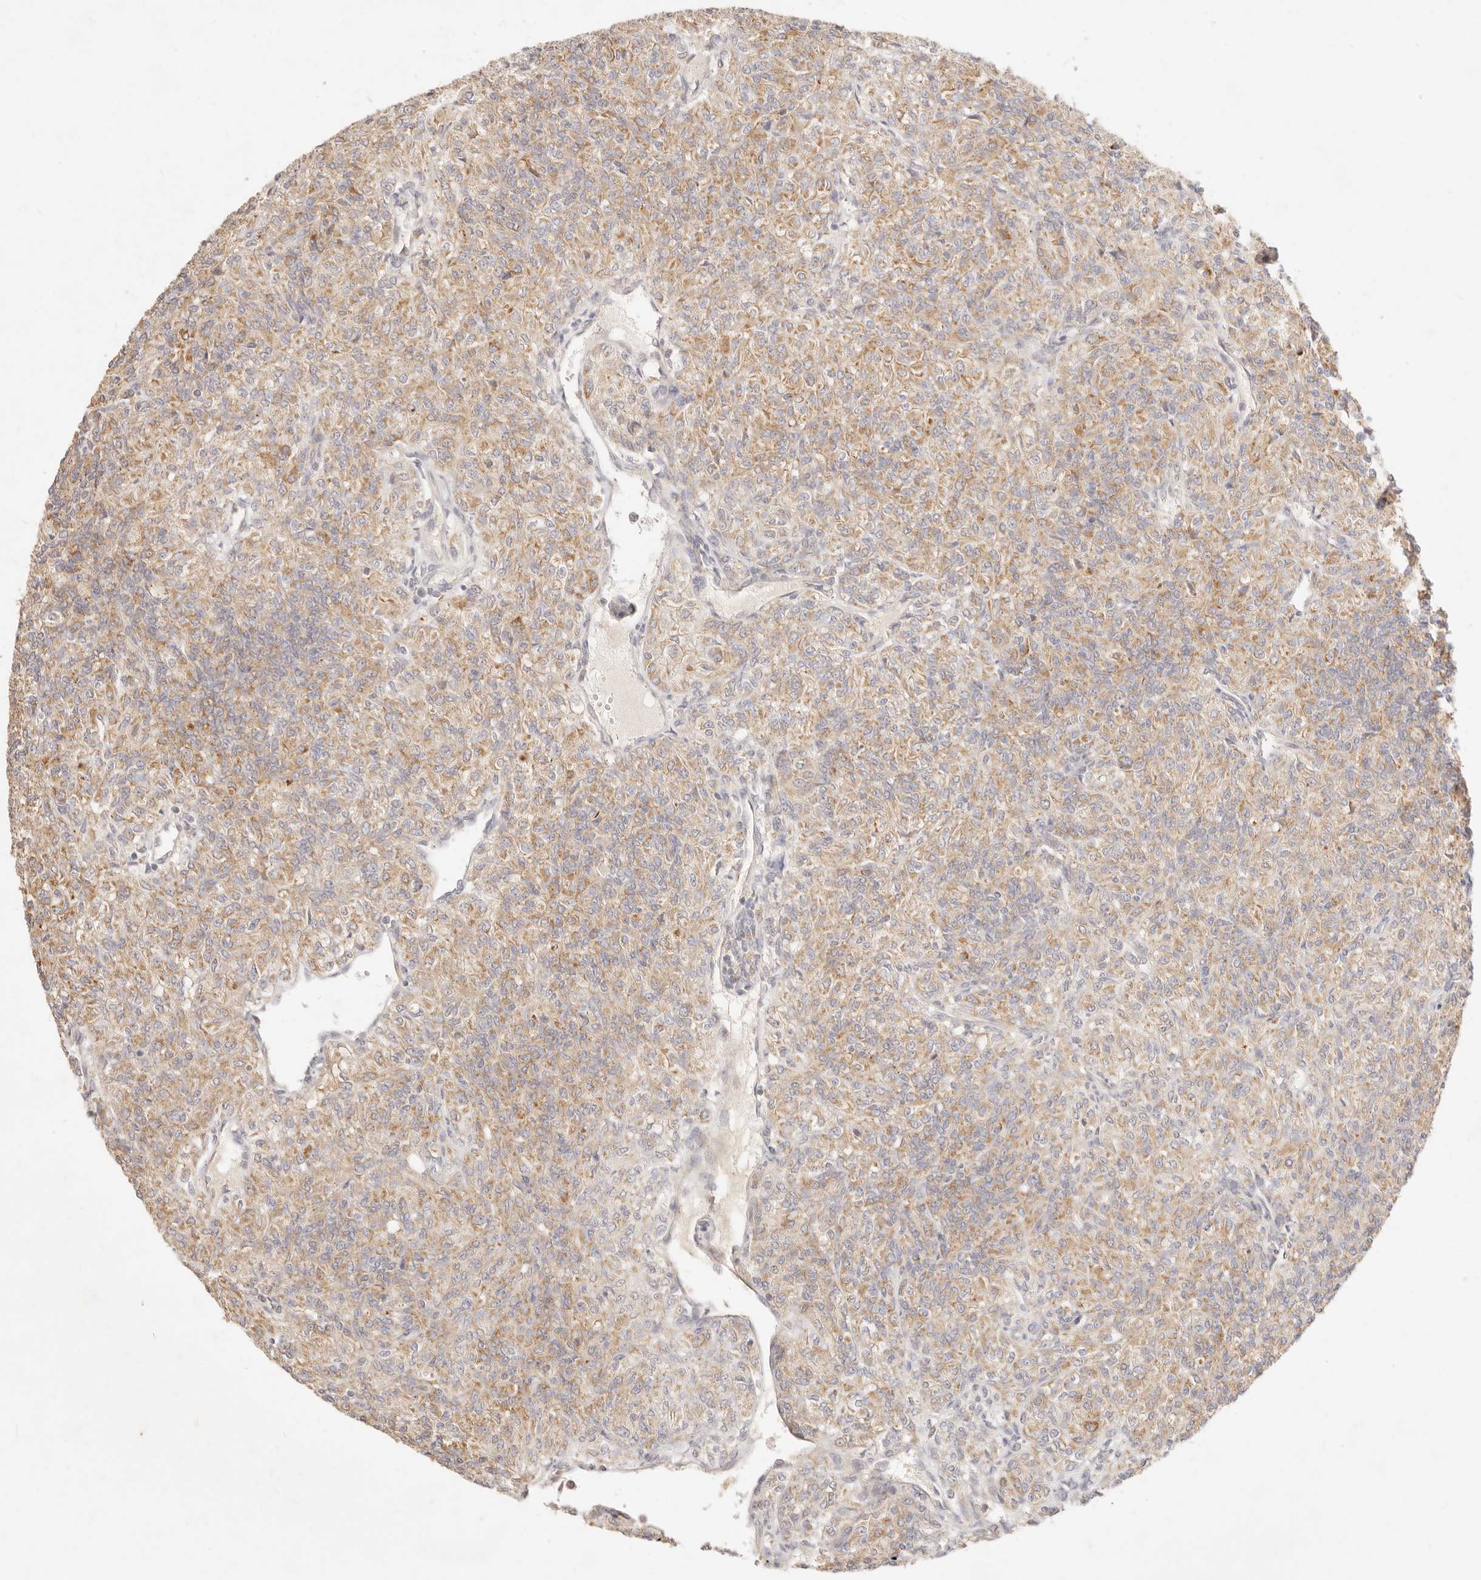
{"staining": {"intensity": "moderate", "quantity": ">75%", "location": "cytoplasmic/membranous"}, "tissue": "renal cancer", "cell_type": "Tumor cells", "image_type": "cancer", "snomed": [{"axis": "morphology", "description": "Adenocarcinoma, NOS"}, {"axis": "topography", "description": "Kidney"}], "caption": "Human renal adenocarcinoma stained with a brown dye demonstrates moderate cytoplasmic/membranous positive staining in approximately >75% of tumor cells.", "gene": "RUBCNL", "patient": {"sex": "male", "age": 77}}